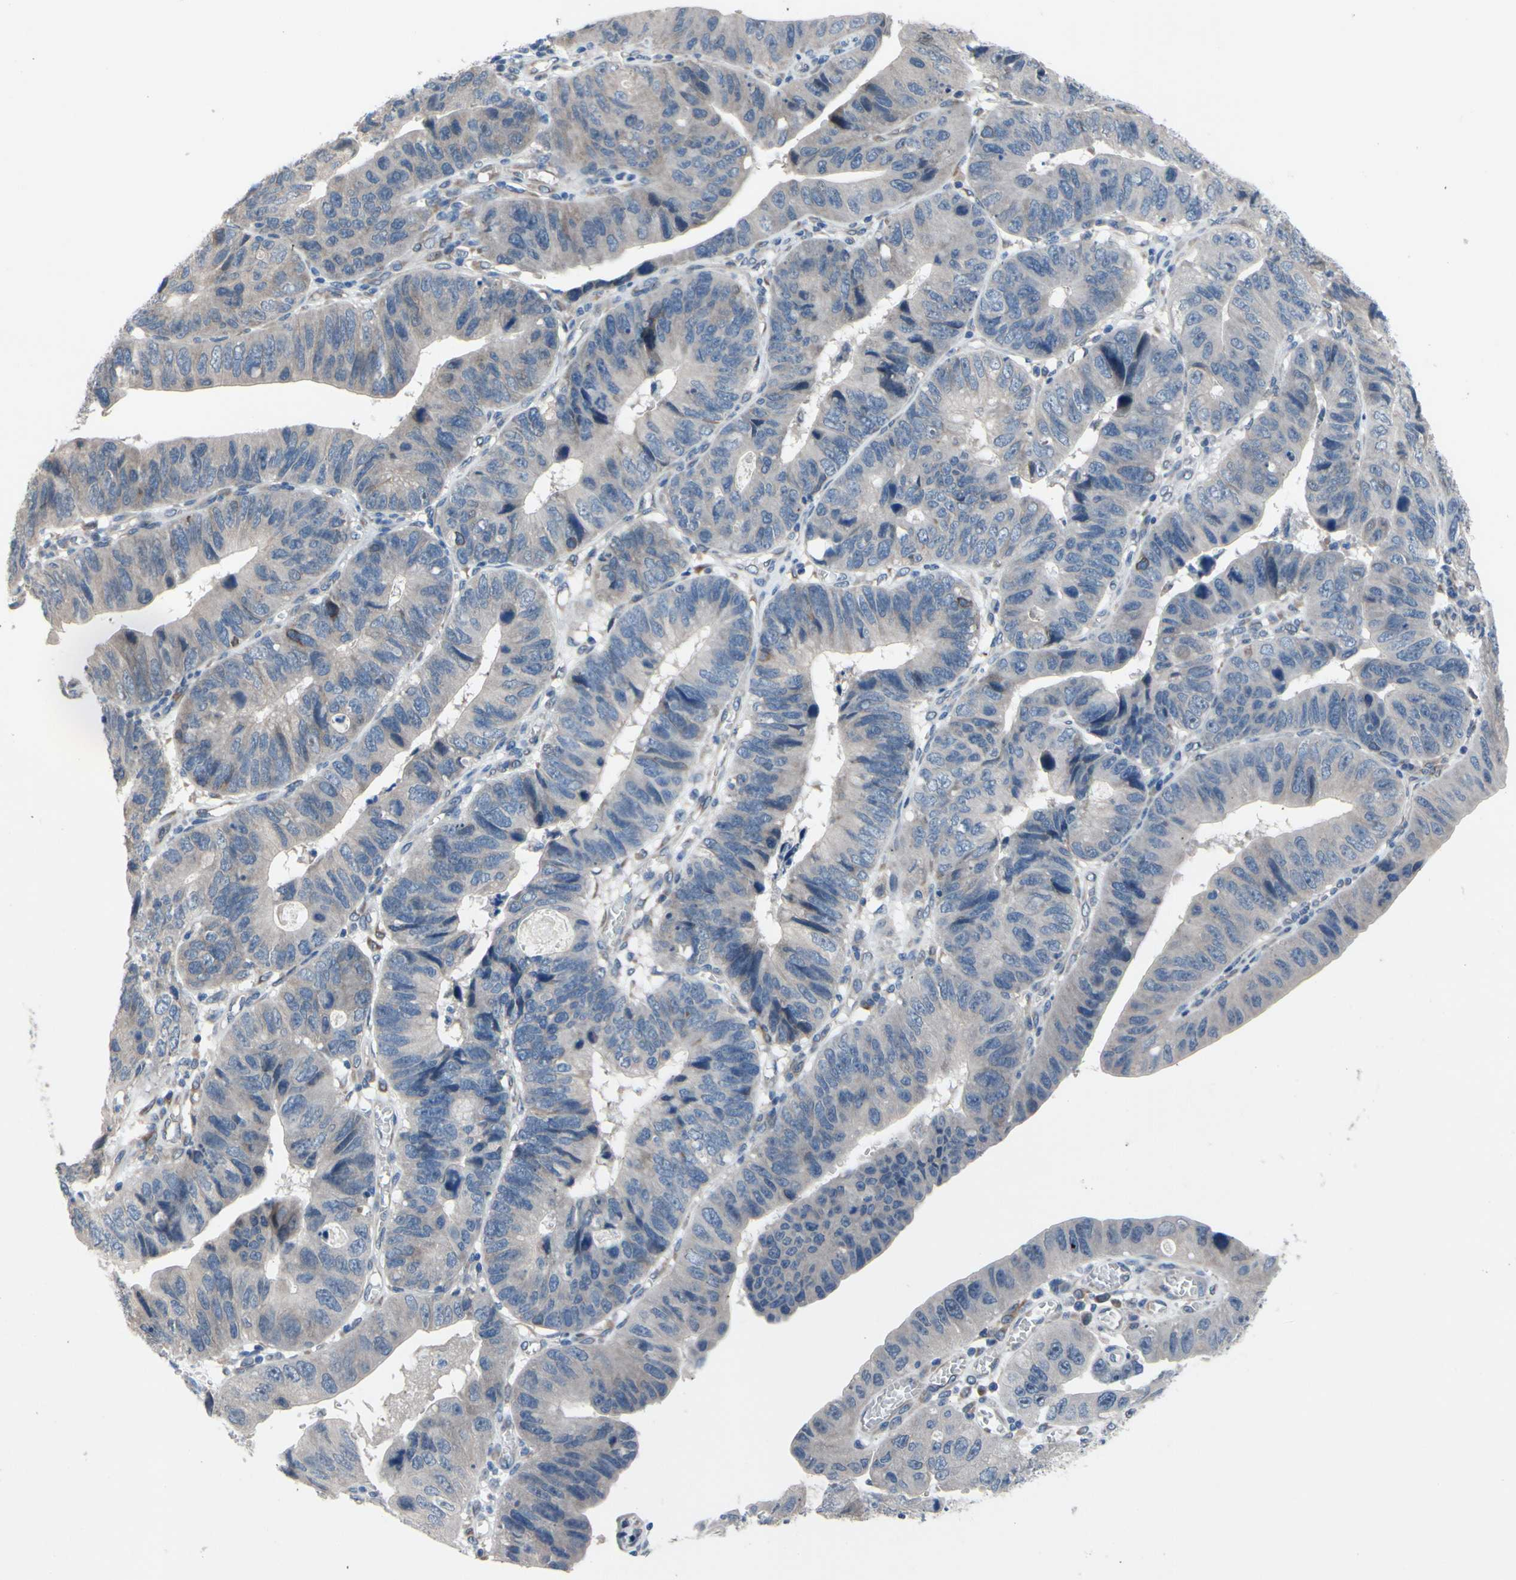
{"staining": {"intensity": "weak", "quantity": "<25%", "location": "cytoplasmic/membranous"}, "tissue": "stomach cancer", "cell_type": "Tumor cells", "image_type": "cancer", "snomed": [{"axis": "morphology", "description": "Adenocarcinoma, NOS"}, {"axis": "topography", "description": "Stomach"}], "caption": "DAB immunohistochemical staining of human stomach cancer (adenocarcinoma) demonstrates no significant expression in tumor cells. (DAB immunohistochemistry visualized using brightfield microscopy, high magnification).", "gene": "PRXL2A", "patient": {"sex": "male", "age": 59}}